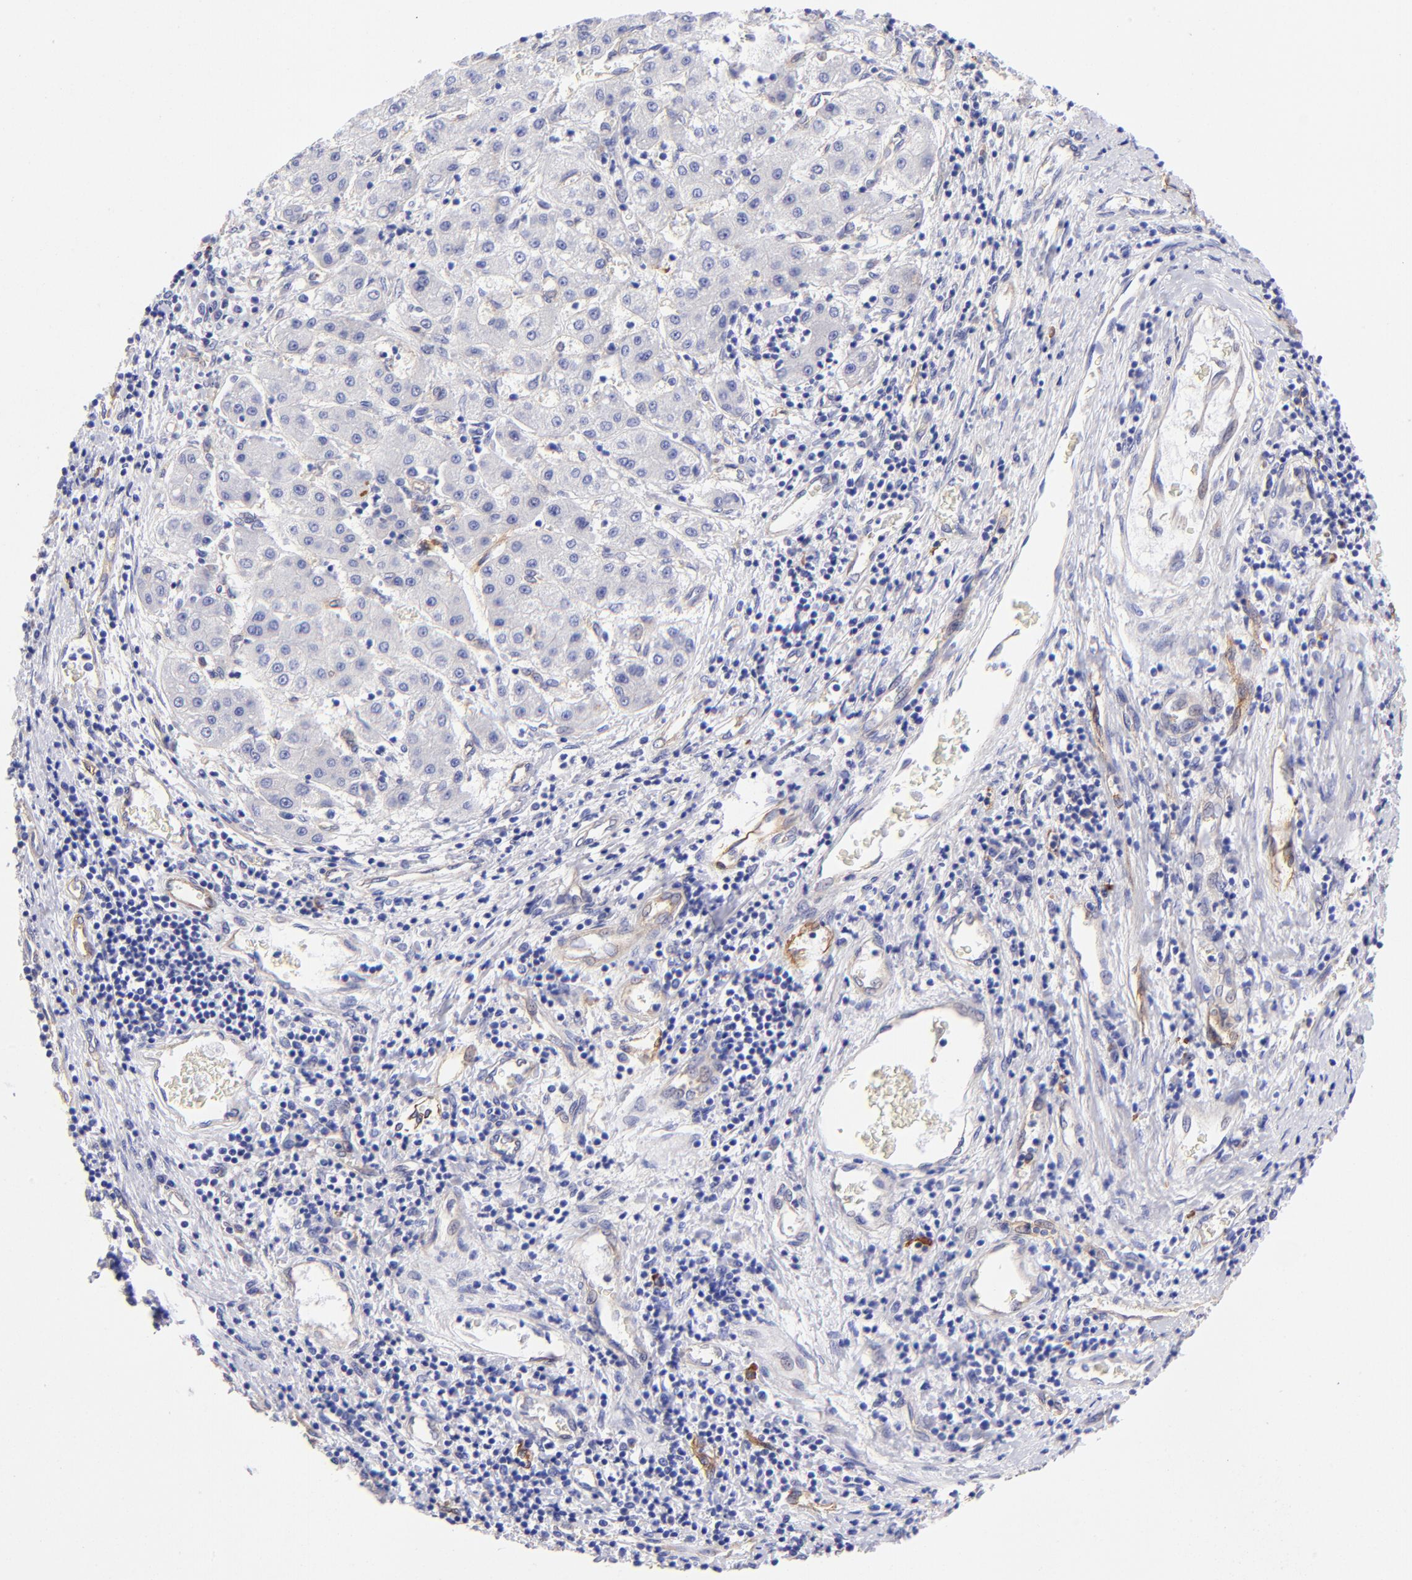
{"staining": {"intensity": "negative", "quantity": "none", "location": "none"}, "tissue": "liver cancer", "cell_type": "Tumor cells", "image_type": "cancer", "snomed": [{"axis": "morphology", "description": "Carcinoma, Hepatocellular, NOS"}, {"axis": "topography", "description": "Liver"}], "caption": "This is a image of immunohistochemistry staining of liver cancer (hepatocellular carcinoma), which shows no staining in tumor cells.", "gene": "PPFIBP1", "patient": {"sex": "male", "age": 24}}